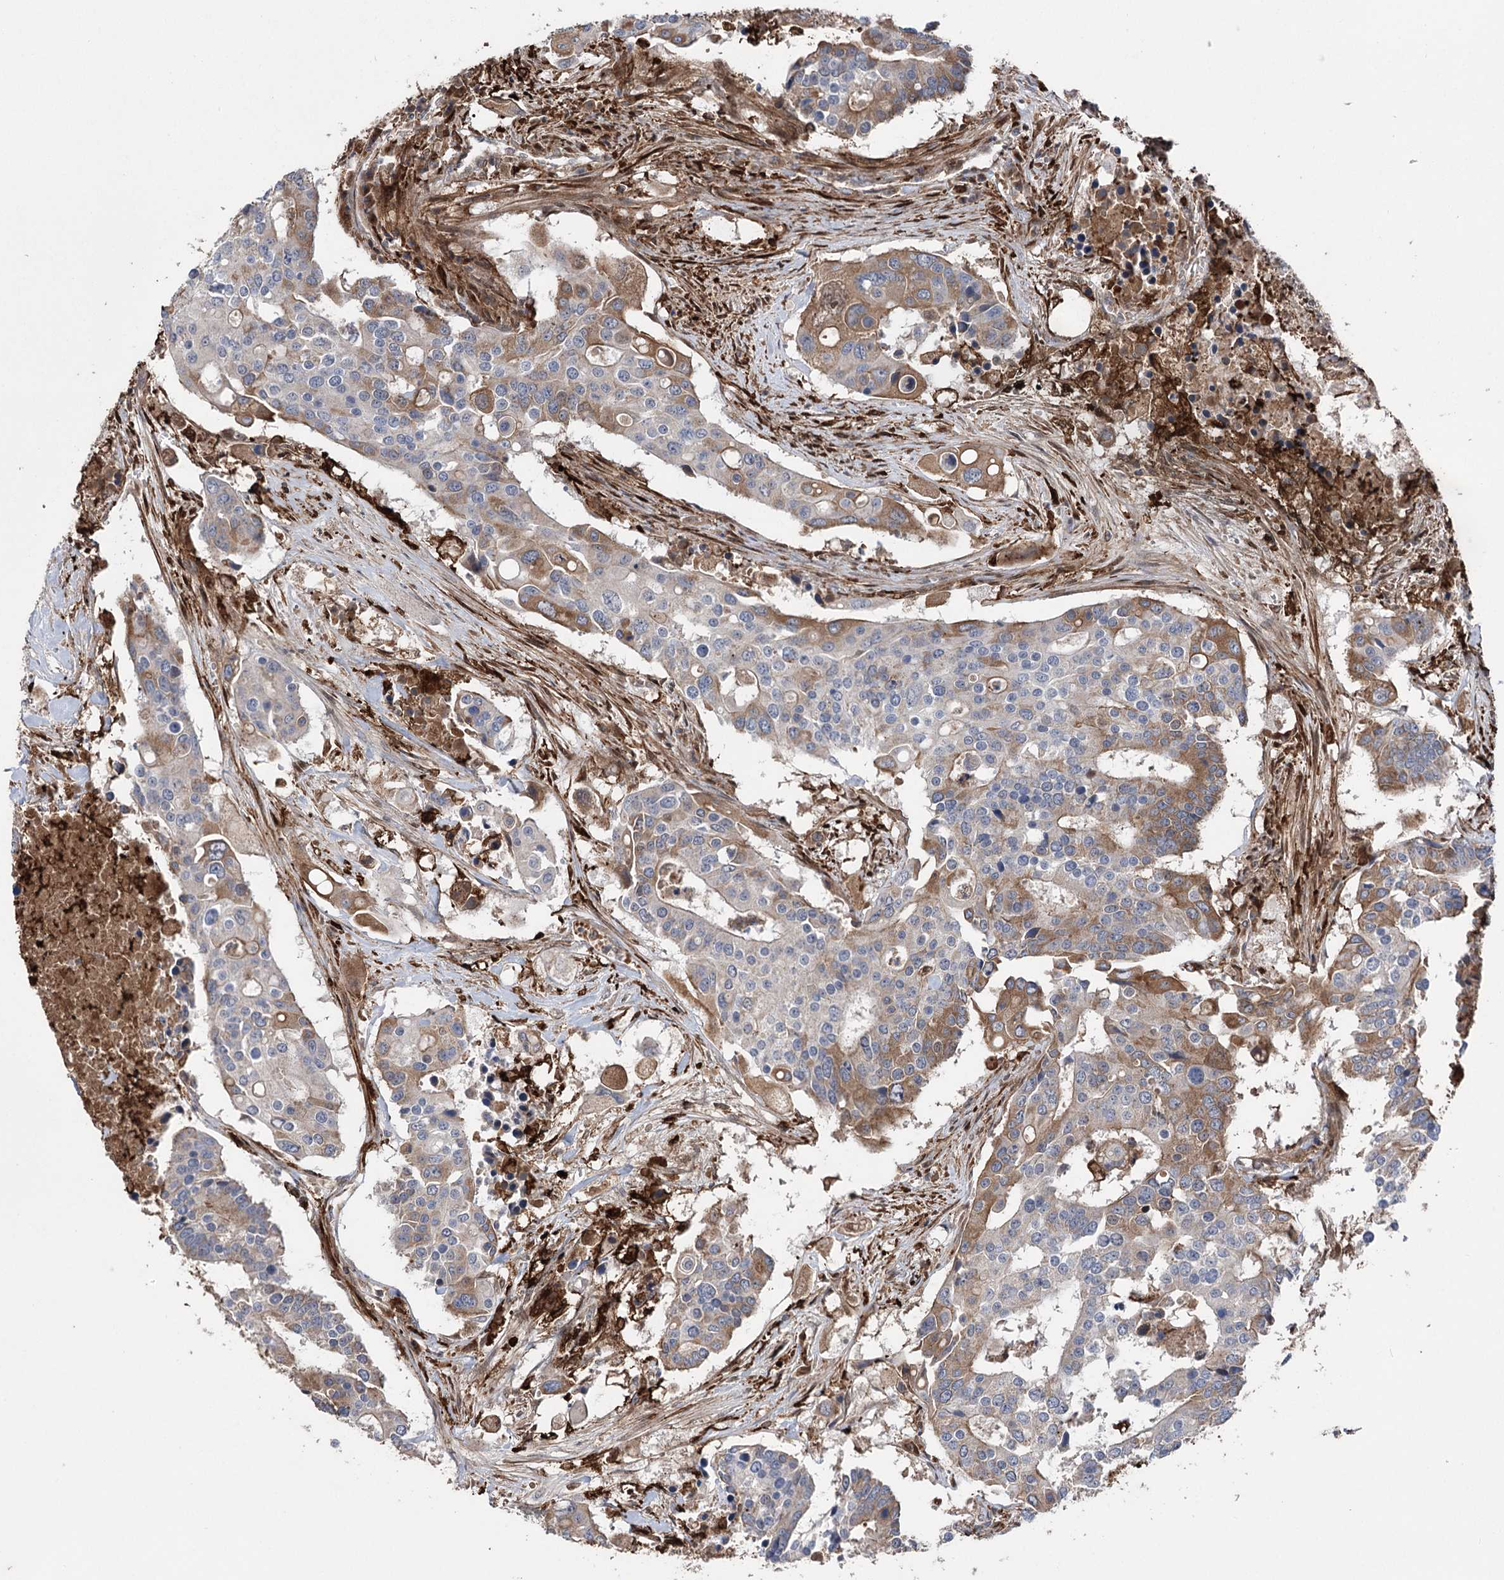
{"staining": {"intensity": "moderate", "quantity": "<25%", "location": "cytoplasmic/membranous"}, "tissue": "colorectal cancer", "cell_type": "Tumor cells", "image_type": "cancer", "snomed": [{"axis": "morphology", "description": "Adenocarcinoma, NOS"}, {"axis": "topography", "description": "Colon"}], "caption": "Immunohistochemical staining of human colorectal cancer (adenocarcinoma) reveals low levels of moderate cytoplasmic/membranous expression in approximately <25% of tumor cells.", "gene": "OTUD1", "patient": {"sex": "male", "age": 77}}